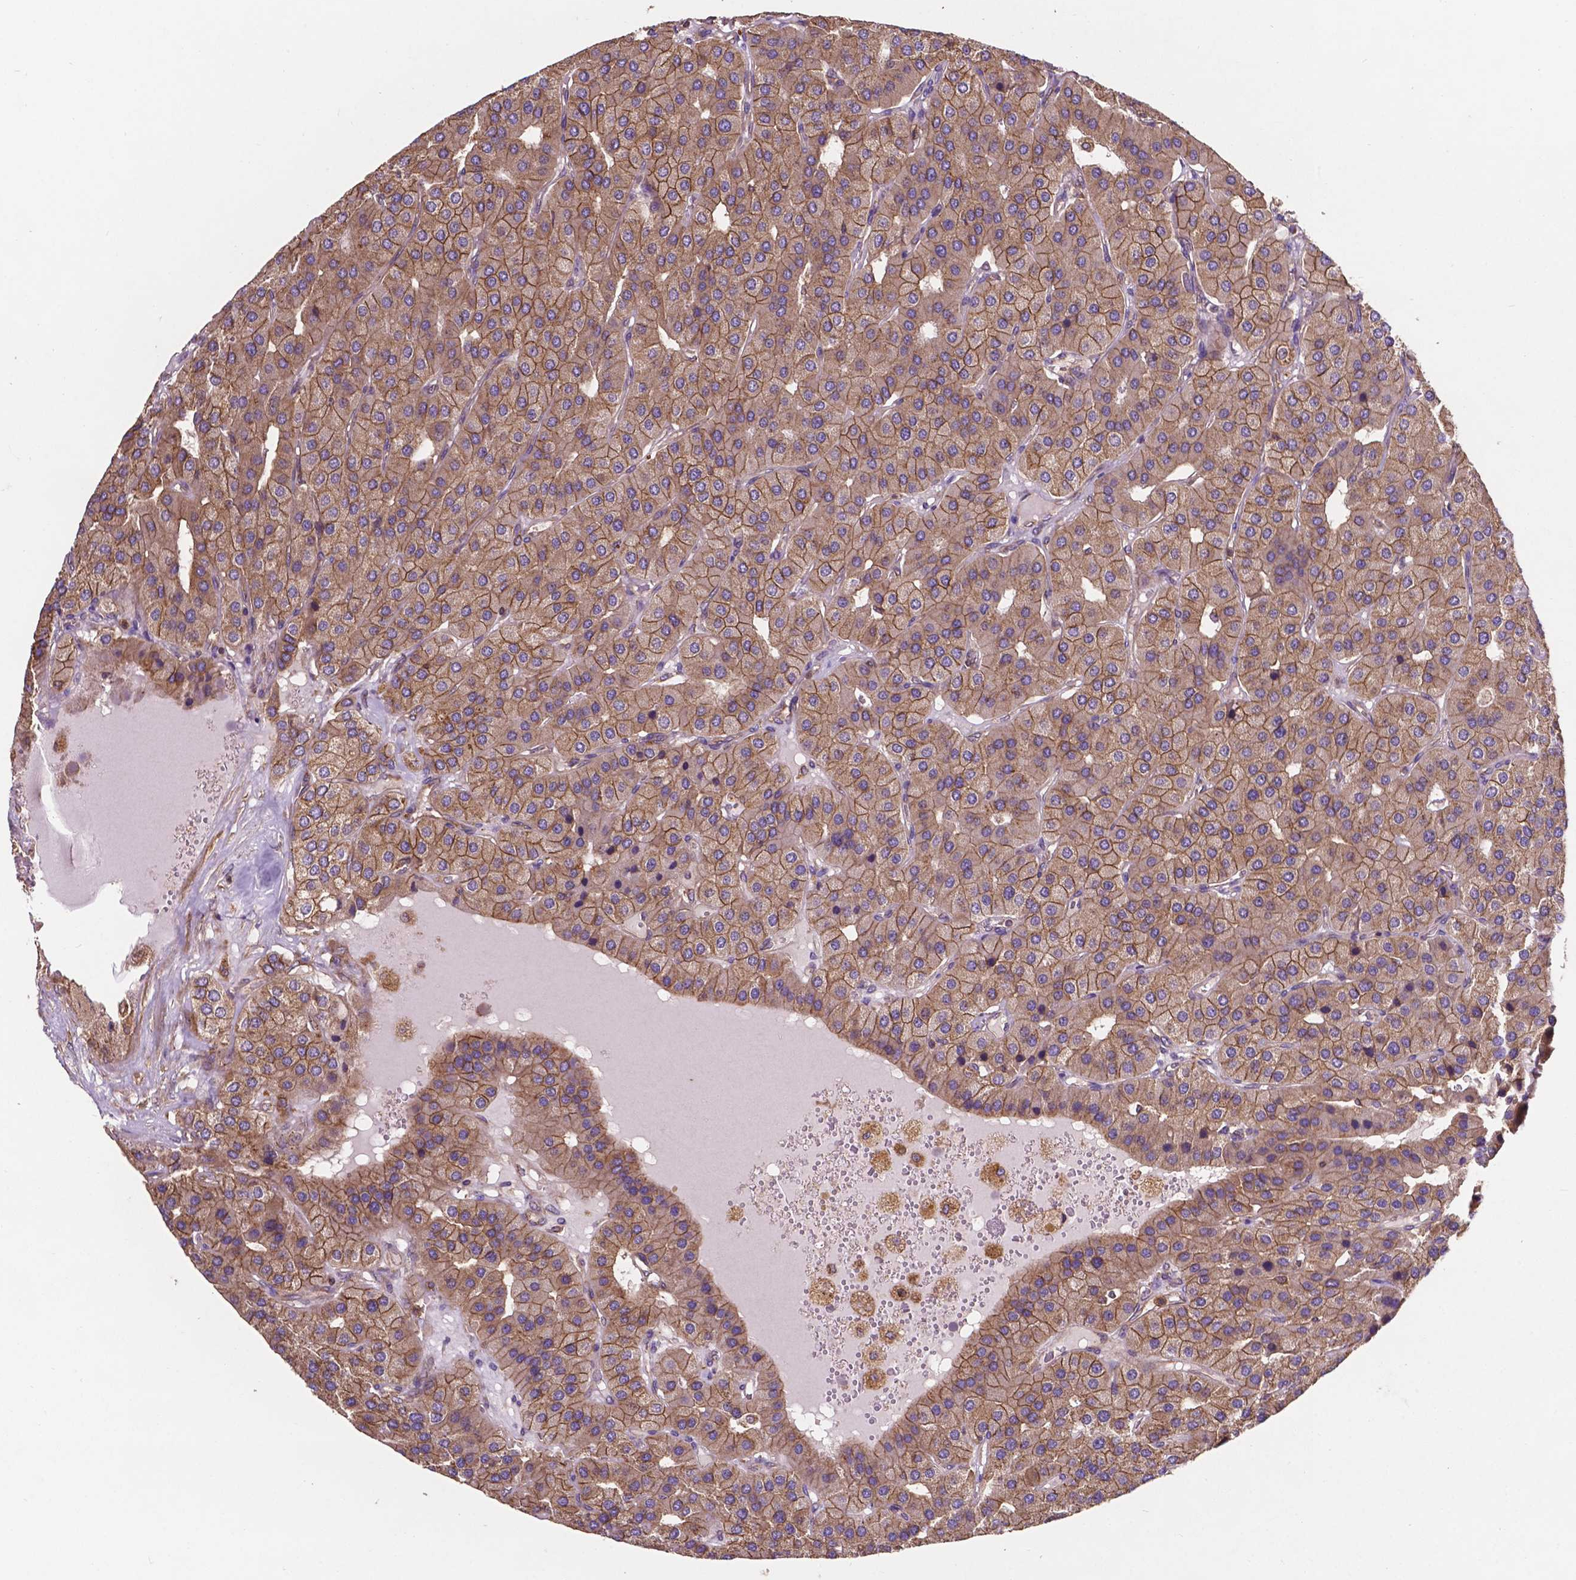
{"staining": {"intensity": "moderate", "quantity": ">75%", "location": "cytoplasmic/membranous"}, "tissue": "parathyroid gland", "cell_type": "Glandular cells", "image_type": "normal", "snomed": [{"axis": "morphology", "description": "Normal tissue, NOS"}, {"axis": "morphology", "description": "Adenoma, NOS"}, {"axis": "topography", "description": "Parathyroid gland"}], "caption": "This is an image of IHC staining of unremarkable parathyroid gland, which shows moderate positivity in the cytoplasmic/membranous of glandular cells.", "gene": "CCDC71L", "patient": {"sex": "female", "age": 86}}